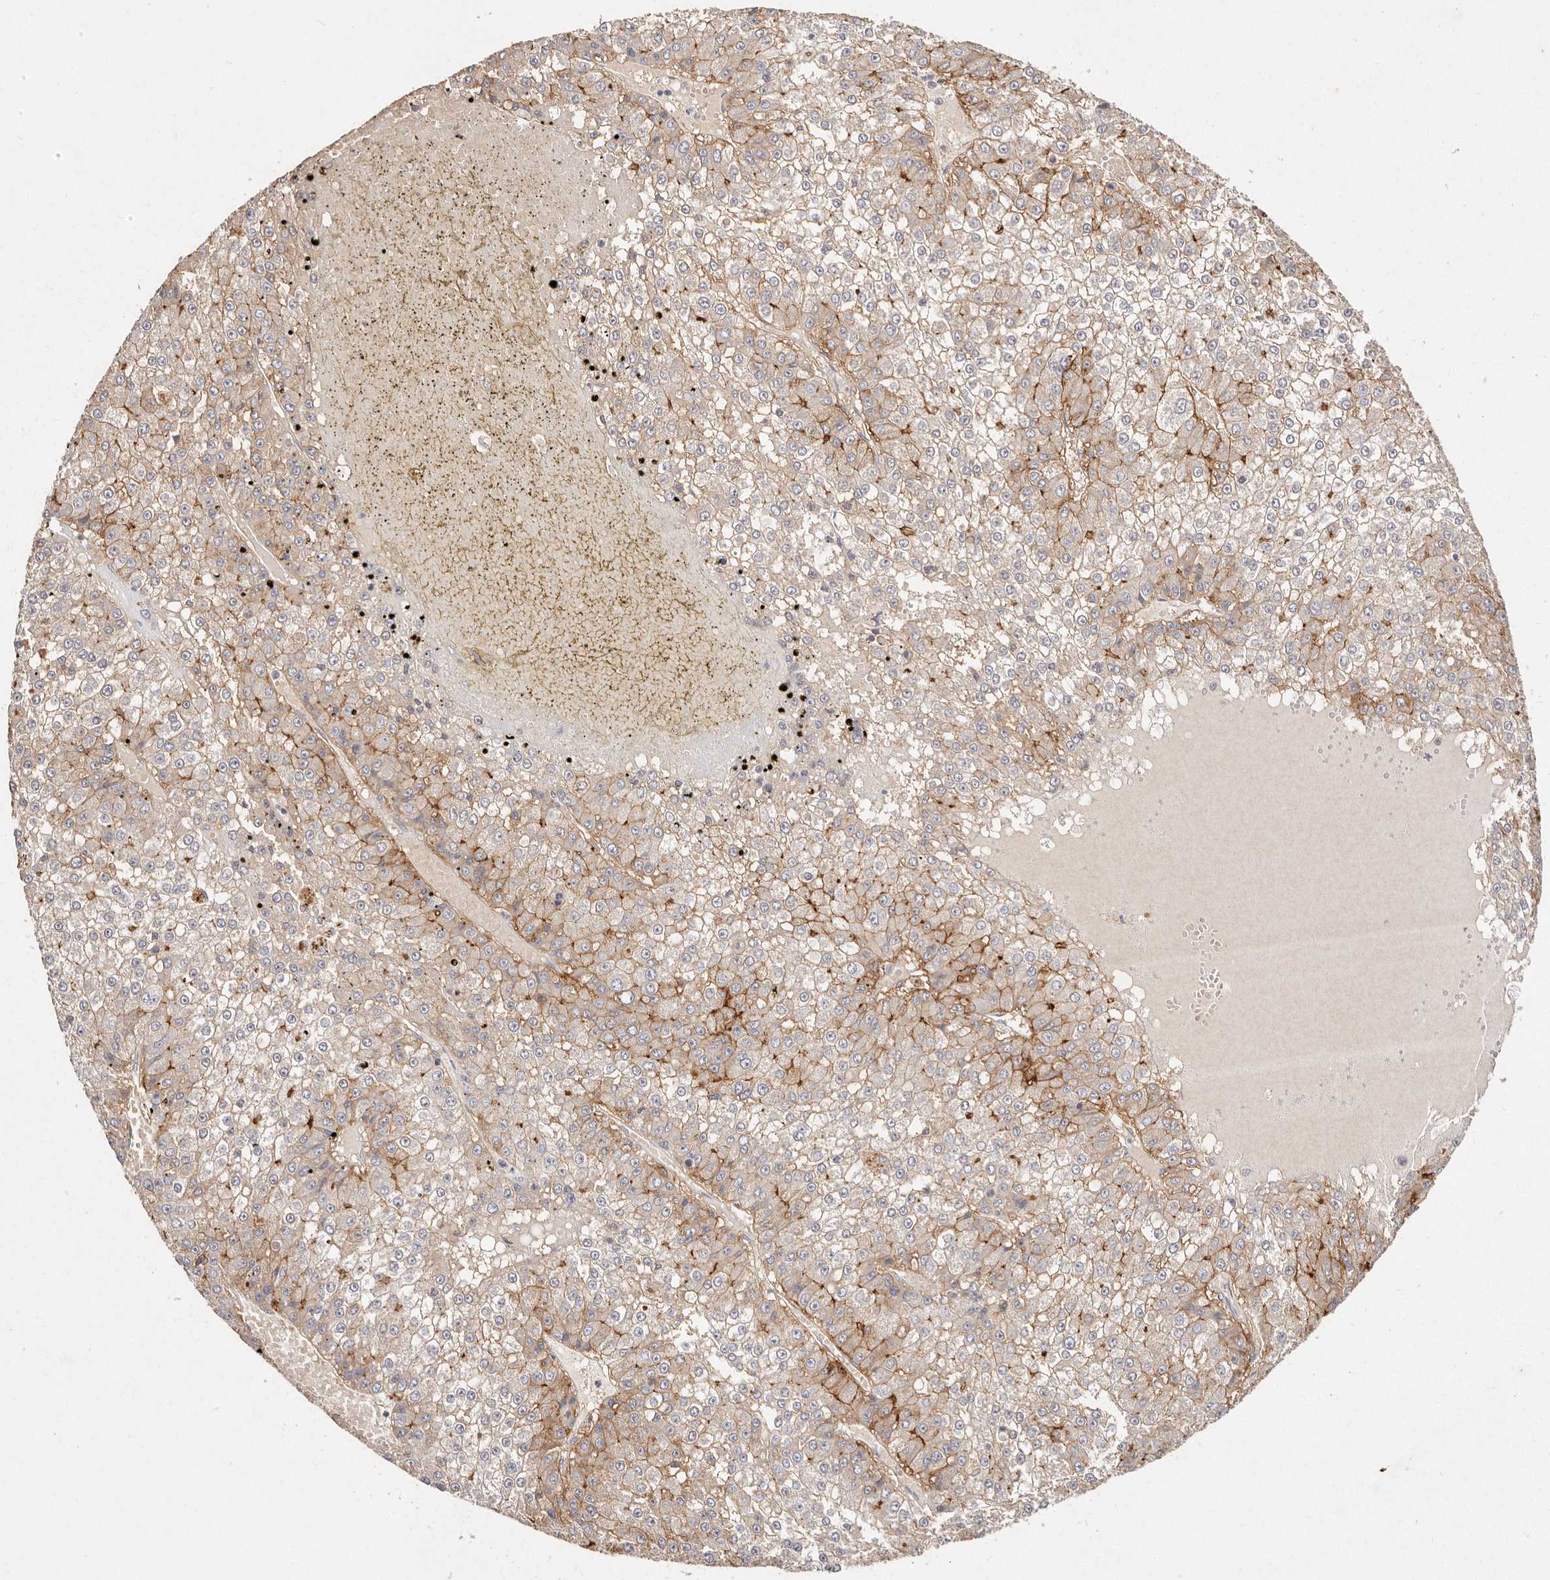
{"staining": {"intensity": "moderate", "quantity": "<25%", "location": "cytoplasmic/membranous"}, "tissue": "liver cancer", "cell_type": "Tumor cells", "image_type": "cancer", "snomed": [{"axis": "morphology", "description": "Carcinoma, Hepatocellular, NOS"}, {"axis": "topography", "description": "Liver"}], "caption": "Immunohistochemistry (IHC) staining of liver cancer, which exhibits low levels of moderate cytoplasmic/membranous expression in approximately <25% of tumor cells indicating moderate cytoplasmic/membranous protein positivity. The staining was performed using DAB (brown) for protein detection and nuclei were counterstained in hematoxylin (blue).", "gene": "CXADR", "patient": {"sex": "female", "age": 73}}